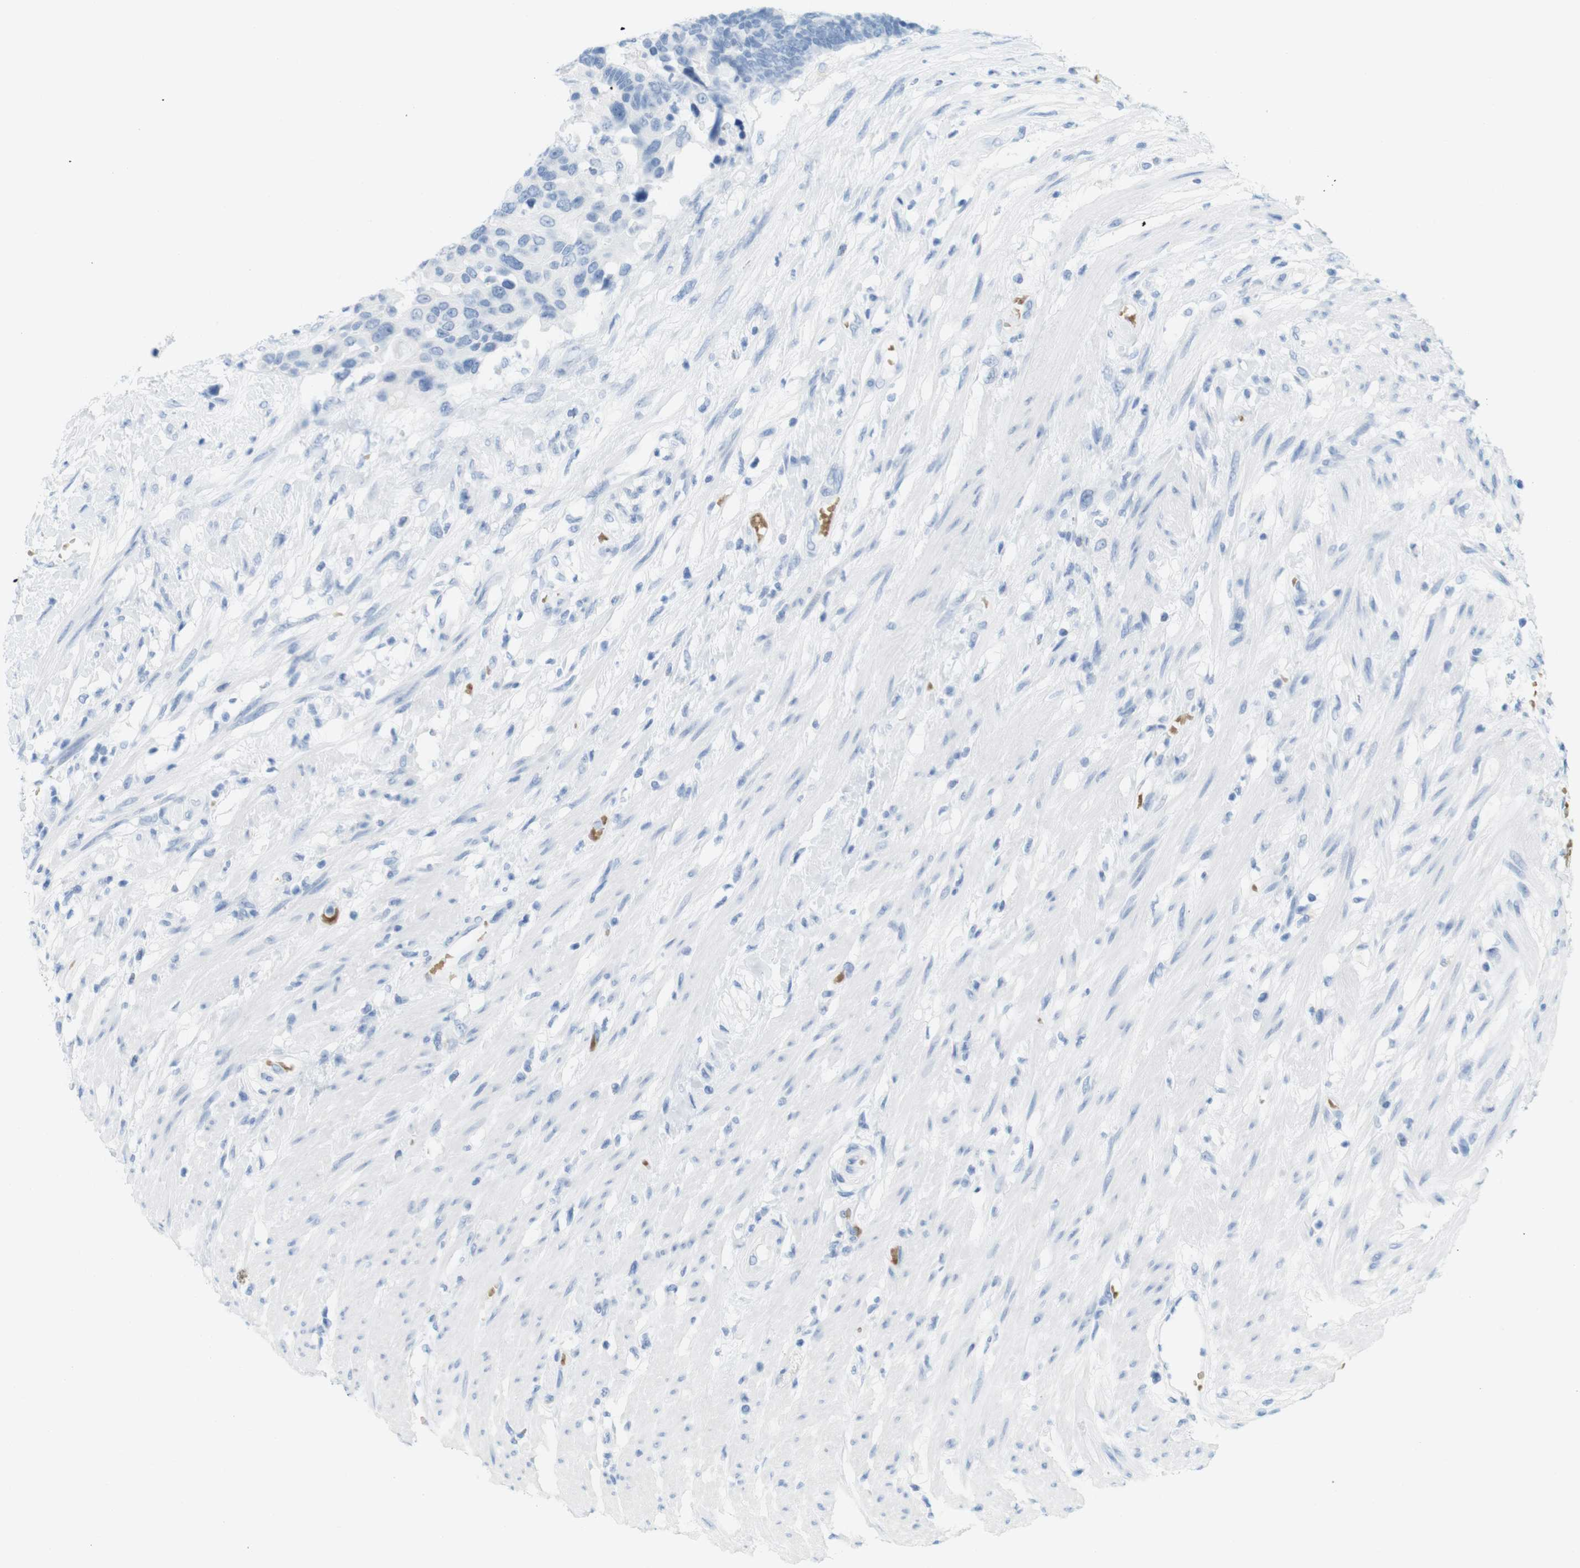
{"staining": {"intensity": "negative", "quantity": "none", "location": "none"}, "tissue": "colorectal cancer", "cell_type": "Tumor cells", "image_type": "cancer", "snomed": [{"axis": "morphology", "description": "Adenocarcinoma, NOS"}, {"axis": "topography", "description": "Rectum"}], "caption": "Immunohistochemistry of human adenocarcinoma (colorectal) reveals no positivity in tumor cells. The staining was performed using DAB (3,3'-diaminobenzidine) to visualize the protein expression in brown, while the nuclei were stained in blue with hematoxylin (Magnification: 20x).", "gene": "TNNT2", "patient": {"sex": "male", "age": 51}}